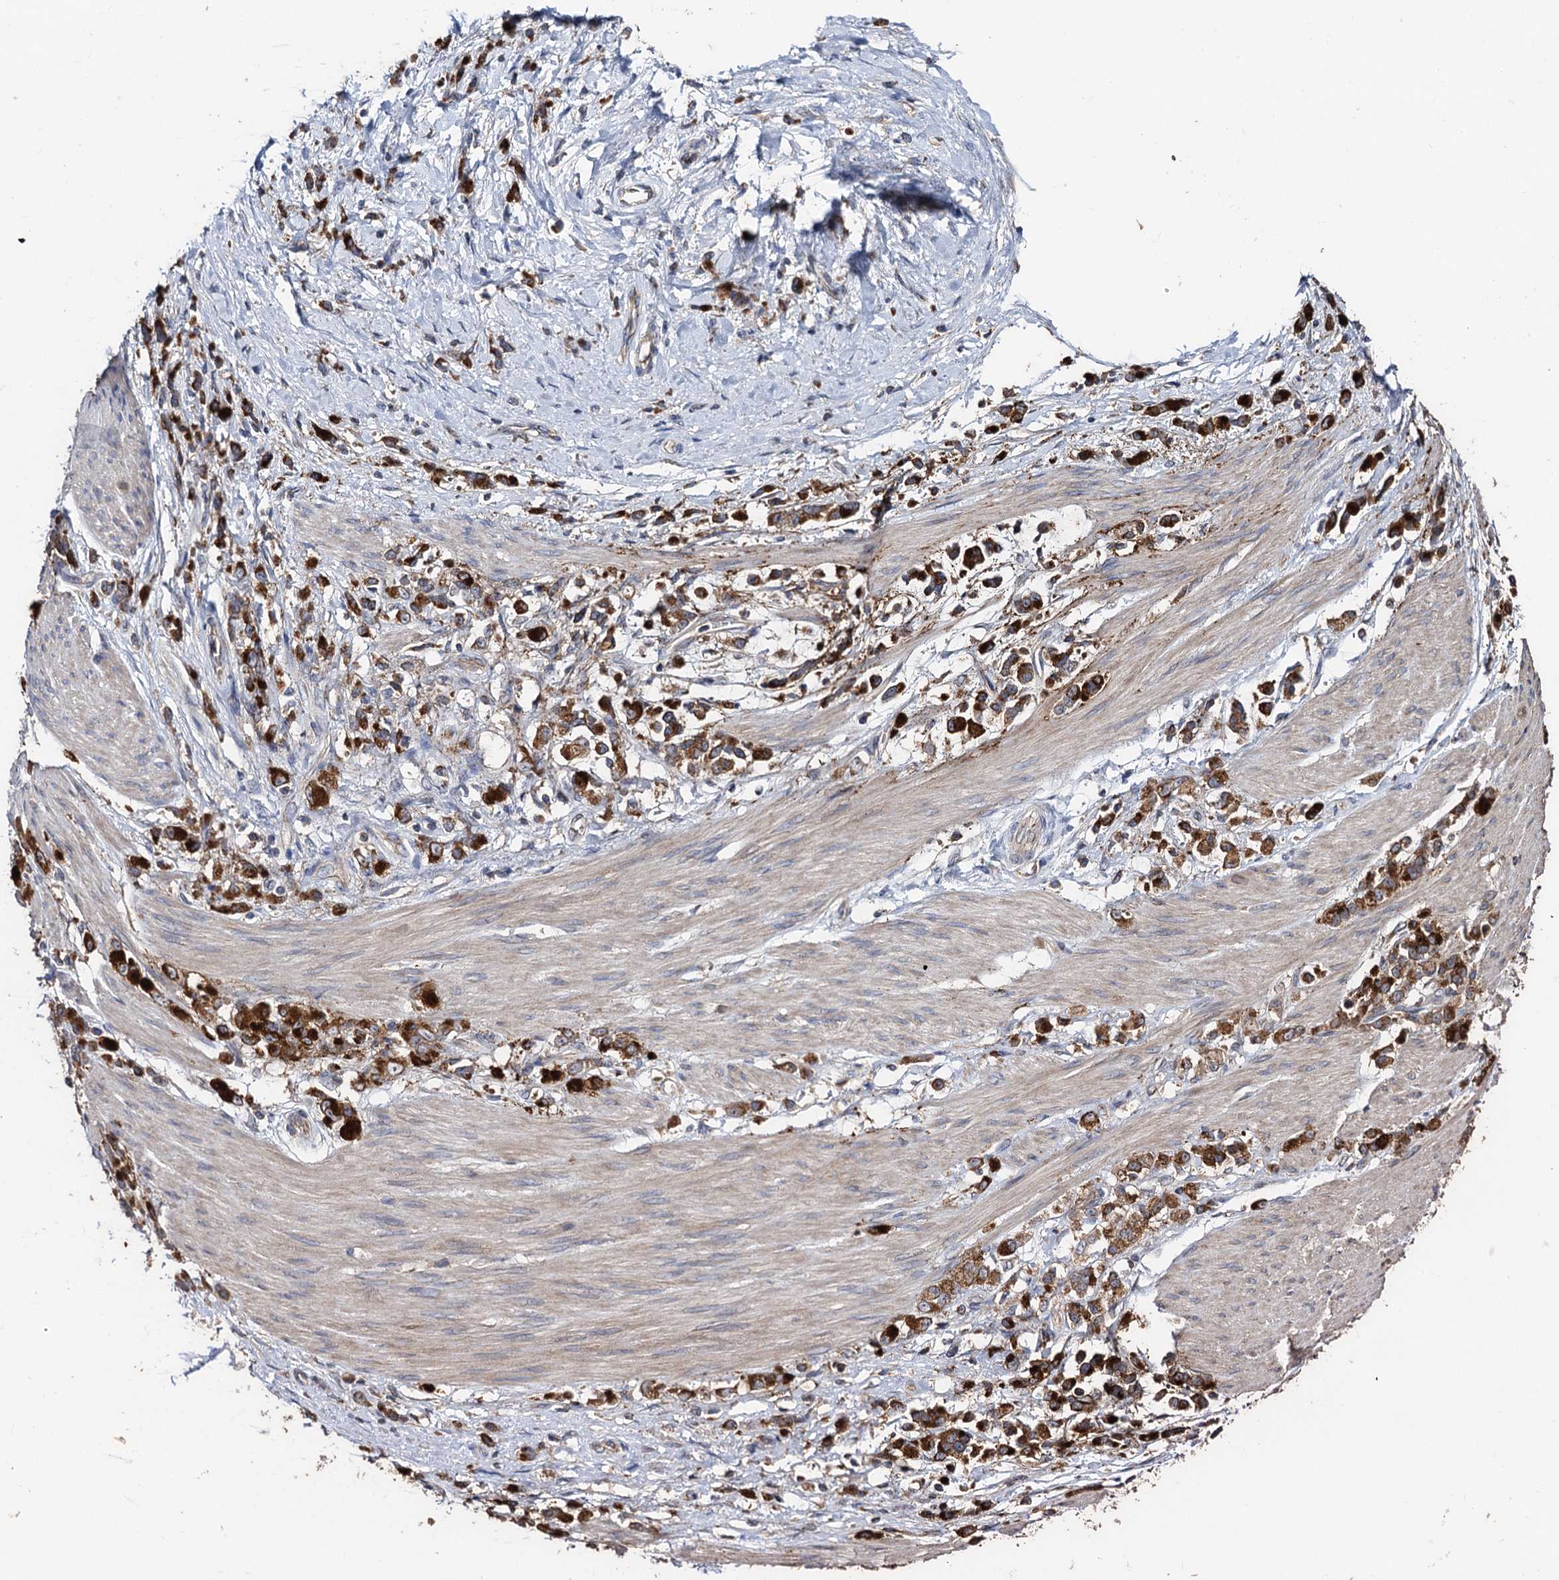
{"staining": {"intensity": "strong", "quantity": ">75%", "location": "cytoplasmic/membranous"}, "tissue": "stomach cancer", "cell_type": "Tumor cells", "image_type": "cancer", "snomed": [{"axis": "morphology", "description": "Adenocarcinoma, NOS"}, {"axis": "topography", "description": "Stomach"}], "caption": "Immunohistochemical staining of stomach cancer (adenocarcinoma) demonstrates high levels of strong cytoplasmic/membranous positivity in about >75% of tumor cells.", "gene": "PPTC7", "patient": {"sex": "female", "age": 60}}